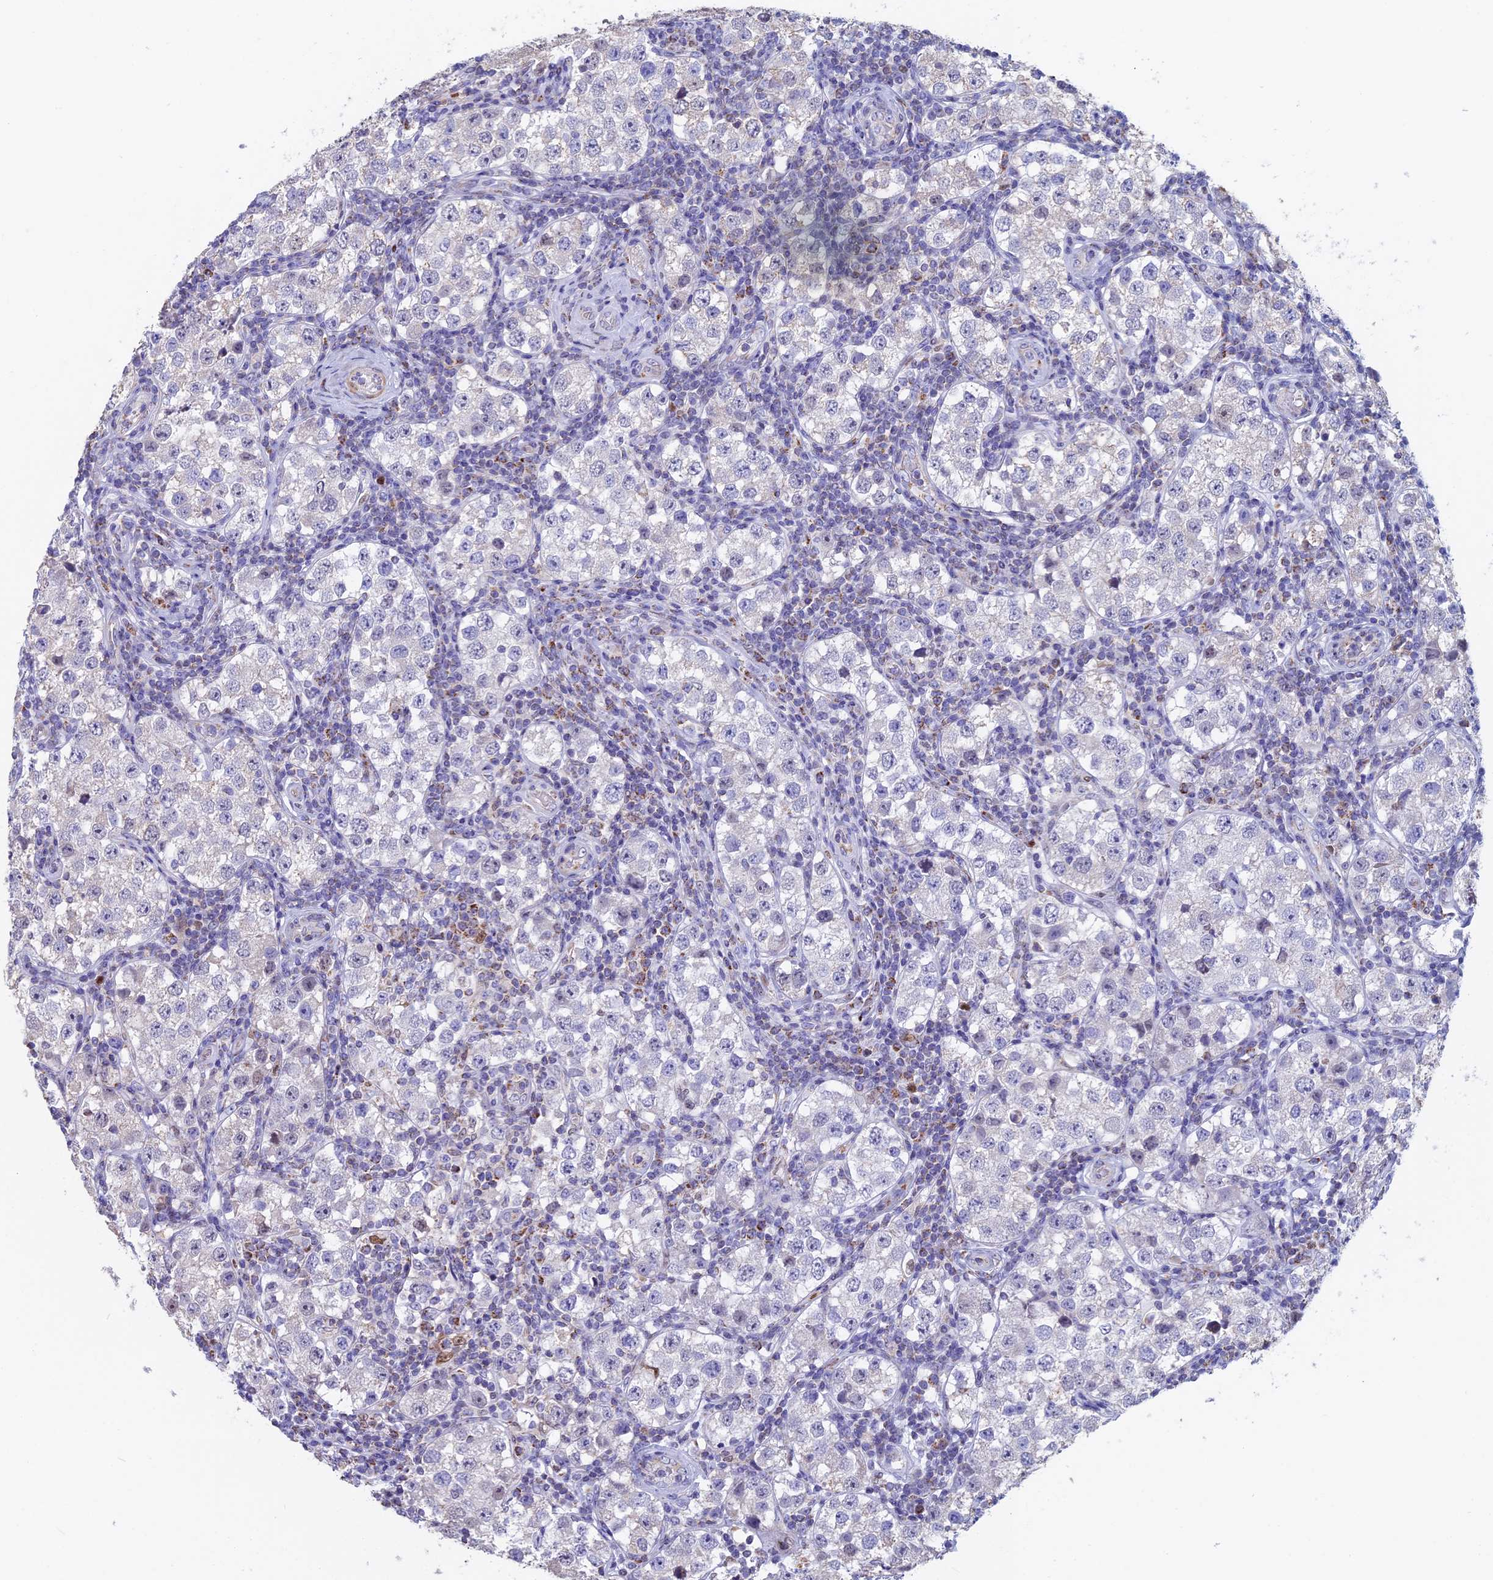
{"staining": {"intensity": "negative", "quantity": "none", "location": "none"}, "tissue": "testis cancer", "cell_type": "Tumor cells", "image_type": "cancer", "snomed": [{"axis": "morphology", "description": "Seminoma, NOS"}, {"axis": "topography", "description": "Testis"}], "caption": "Testis cancer (seminoma) stained for a protein using immunohistochemistry exhibits no staining tumor cells.", "gene": "ACSS1", "patient": {"sex": "male", "age": 34}}